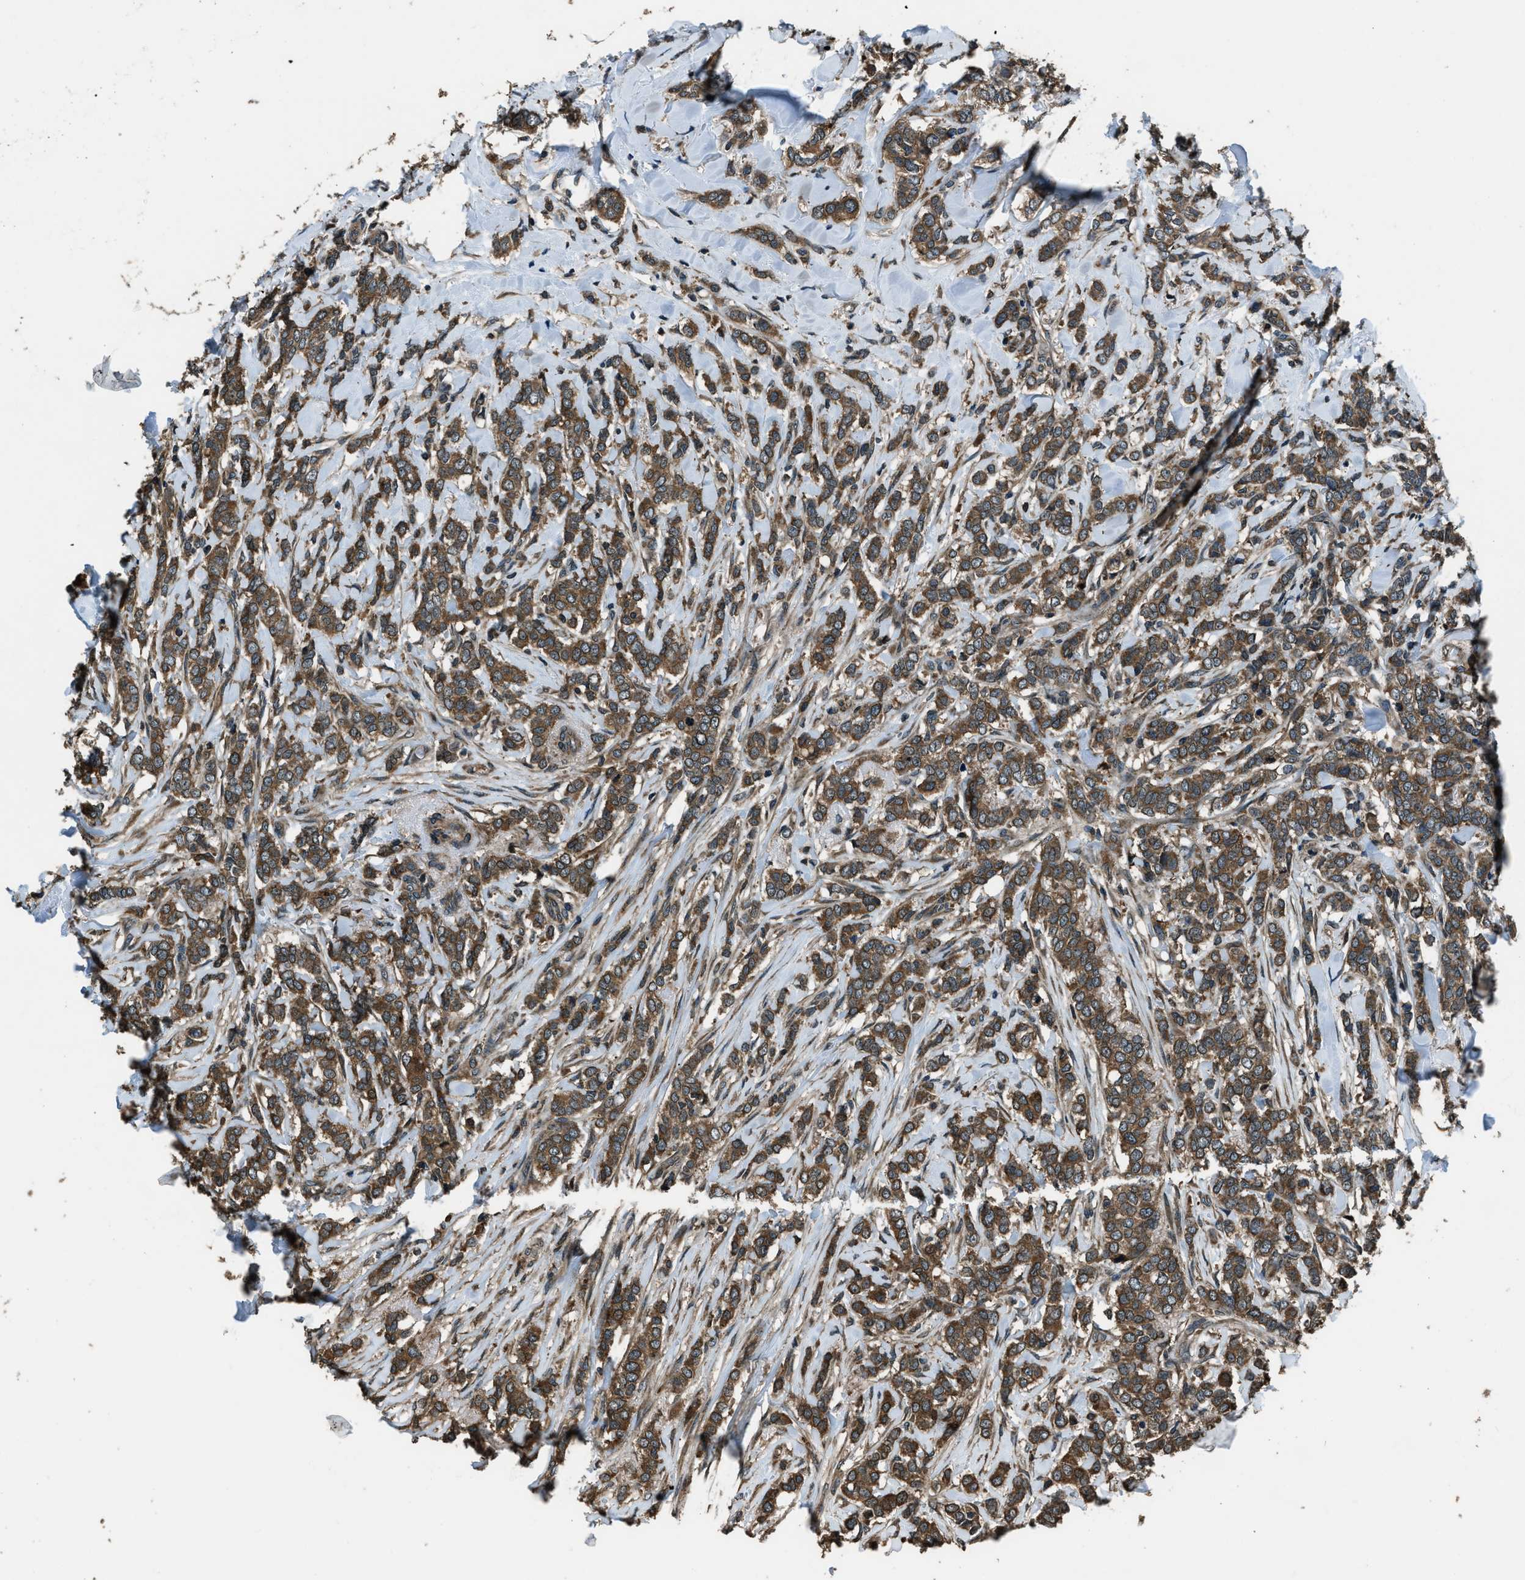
{"staining": {"intensity": "moderate", "quantity": ">75%", "location": "cytoplasmic/membranous"}, "tissue": "breast cancer", "cell_type": "Tumor cells", "image_type": "cancer", "snomed": [{"axis": "morphology", "description": "Lobular carcinoma"}, {"axis": "topography", "description": "Skin"}, {"axis": "topography", "description": "Breast"}], "caption": "A brown stain highlights moderate cytoplasmic/membranous expression of a protein in lobular carcinoma (breast) tumor cells.", "gene": "TRIM4", "patient": {"sex": "female", "age": 46}}